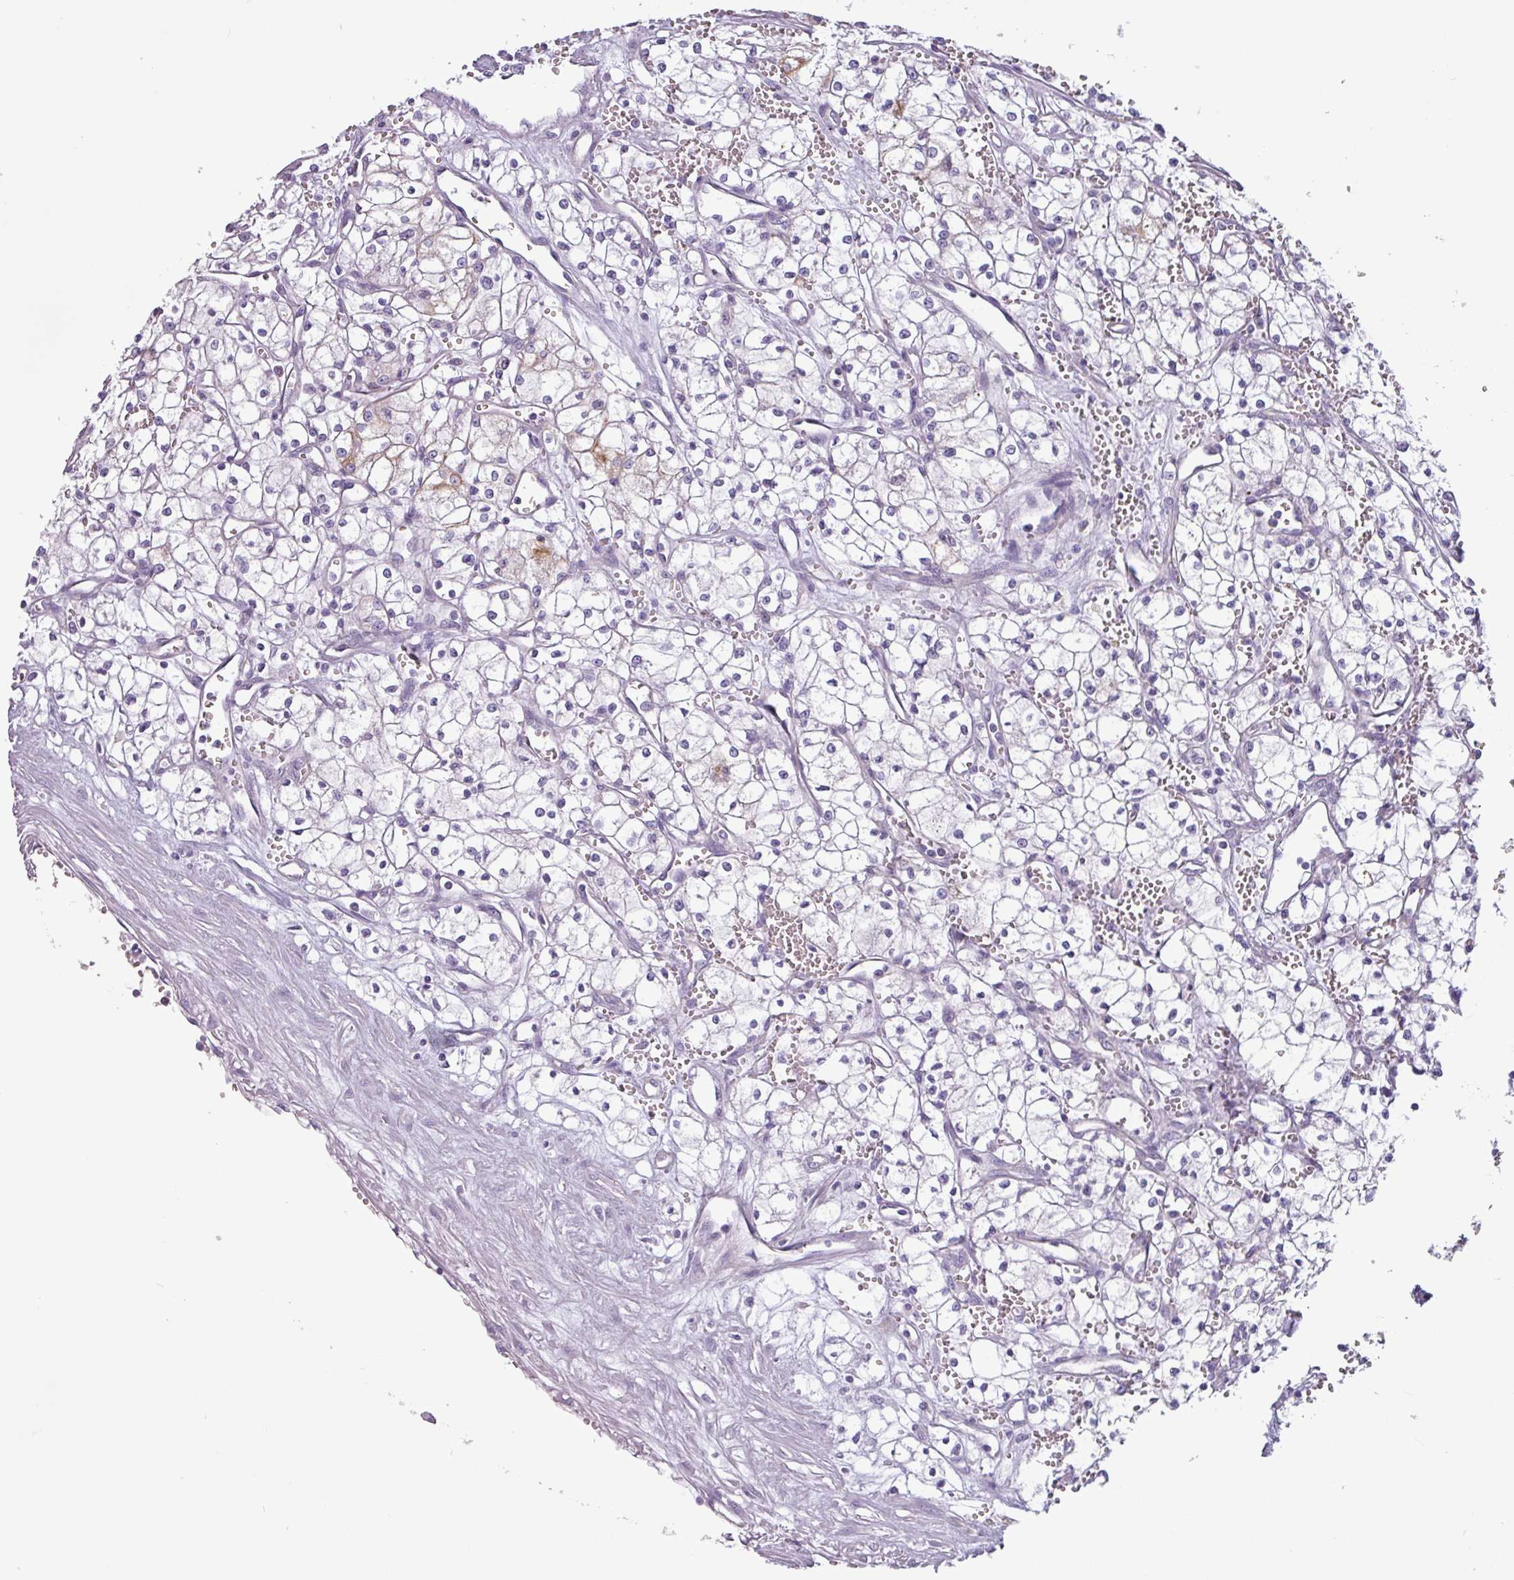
{"staining": {"intensity": "negative", "quantity": "none", "location": "none"}, "tissue": "renal cancer", "cell_type": "Tumor cells", "image_type": "cancer", "snomed": [{"axis": "morphology", "description": "Adenocarcinoma, NOS"}, {"axis": "topography", "description": "Kidney"}], "caption": "An immunohistochemistry image of adenocarcinoma (renal) is shown. There is no staining in tumor cells of adenocarcinoma (renal).", "gene": "CAMK1", "patient": {"sex": "male", "age": 59}}